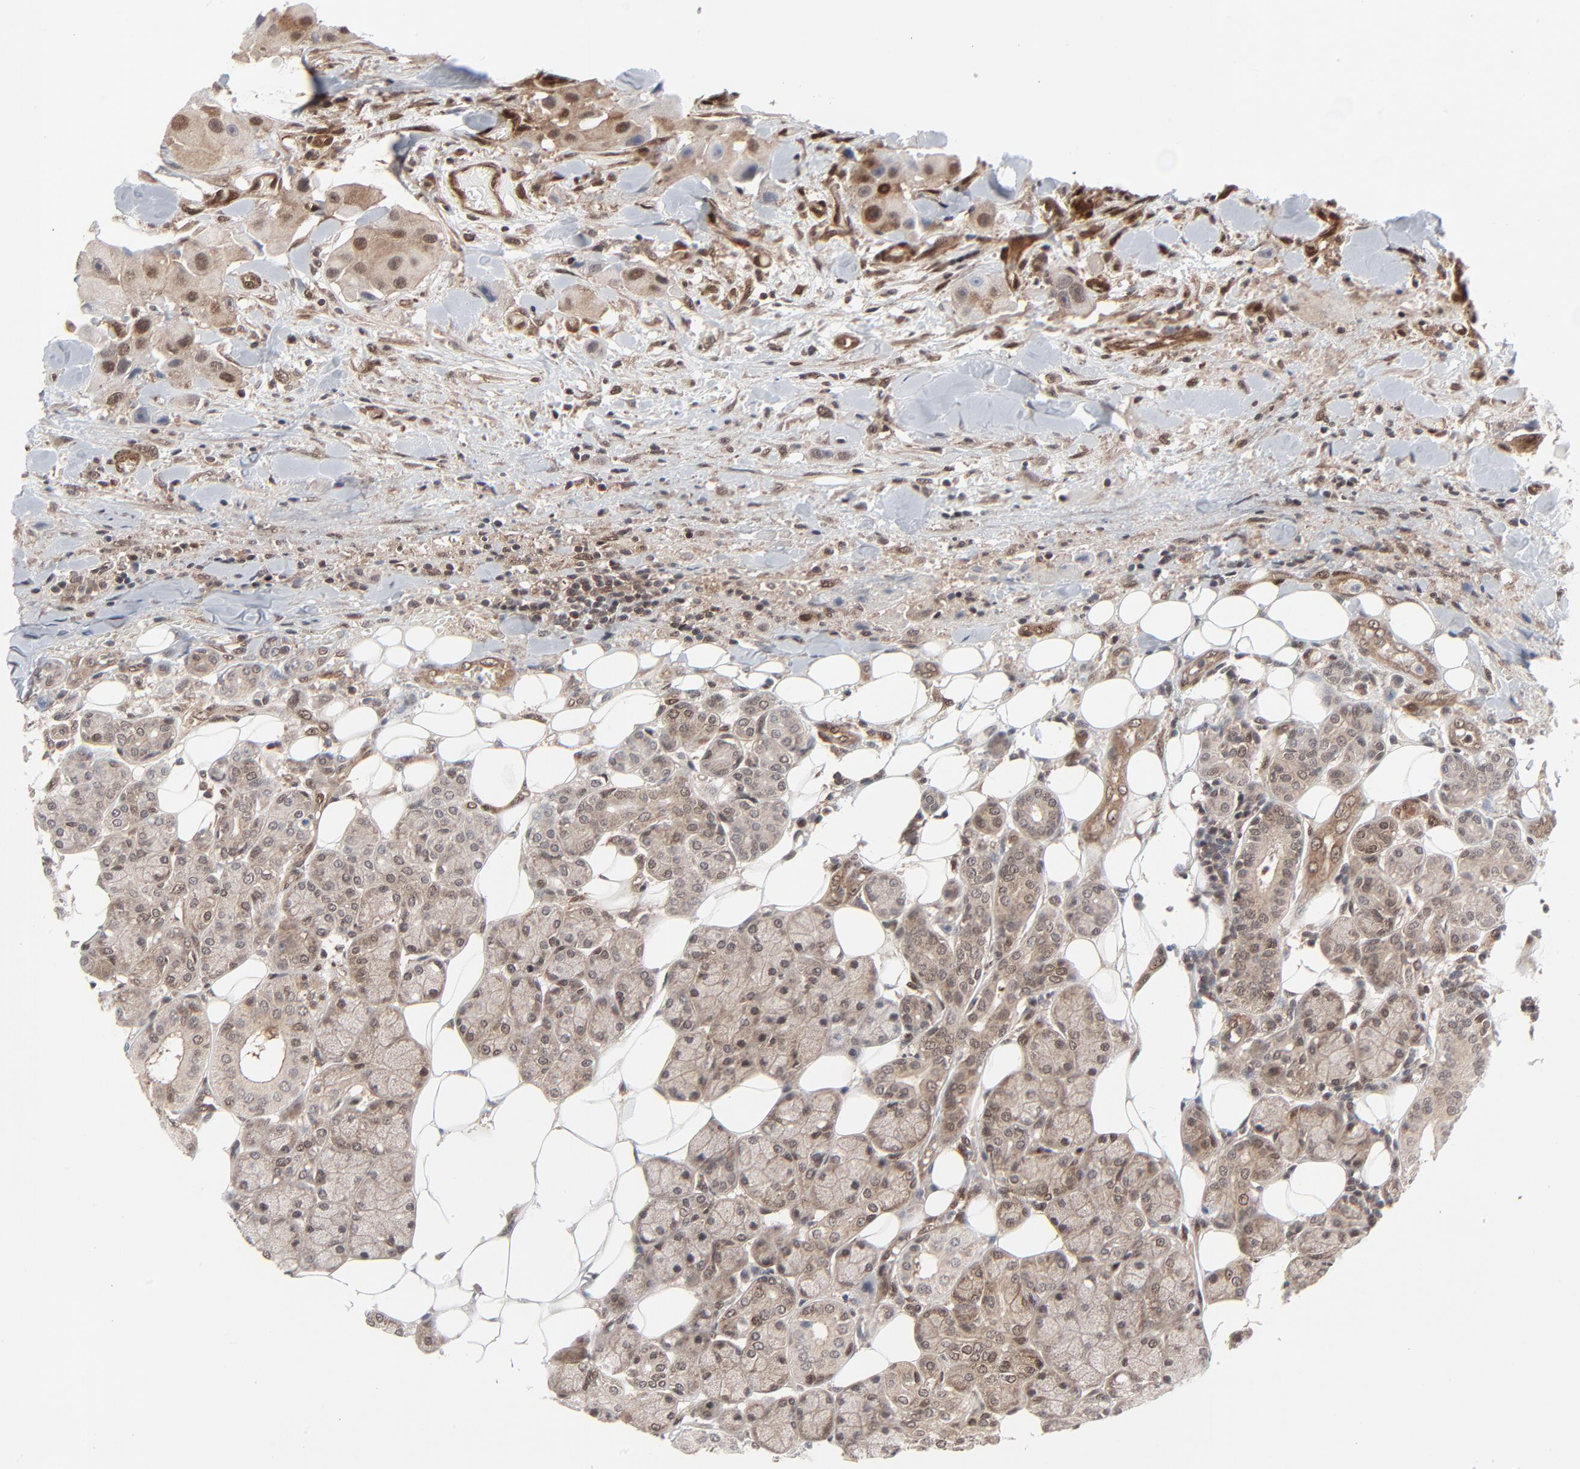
{"staining": {"intensity": "moderate", "quantity": "25%-75%", "location": "cytoplasmic/membranous,nuclear"}, "tissue": "head and neck cancer", "cell_type": "Tumor cells", "image_type": "cancer", "snomed": [{"axis": "morphology", "description": "Normal tissue, NOS"}, {"axis": "morphology", "description": "Adenocarcinoma, NOS"}, {"axis": "topography", "description": "Salivary gland"}, {"axis": "topography", "description": "Head-Neck"}], "caption": "Protein staining of head and neck adenocarcinoma tissue demonstrates moderate cytoplasmic/membranous and nuclear expression in about 25%-75% of tumor cells.", "gene": "AKT1", "patient": {"sex": "male", "age": 80}}